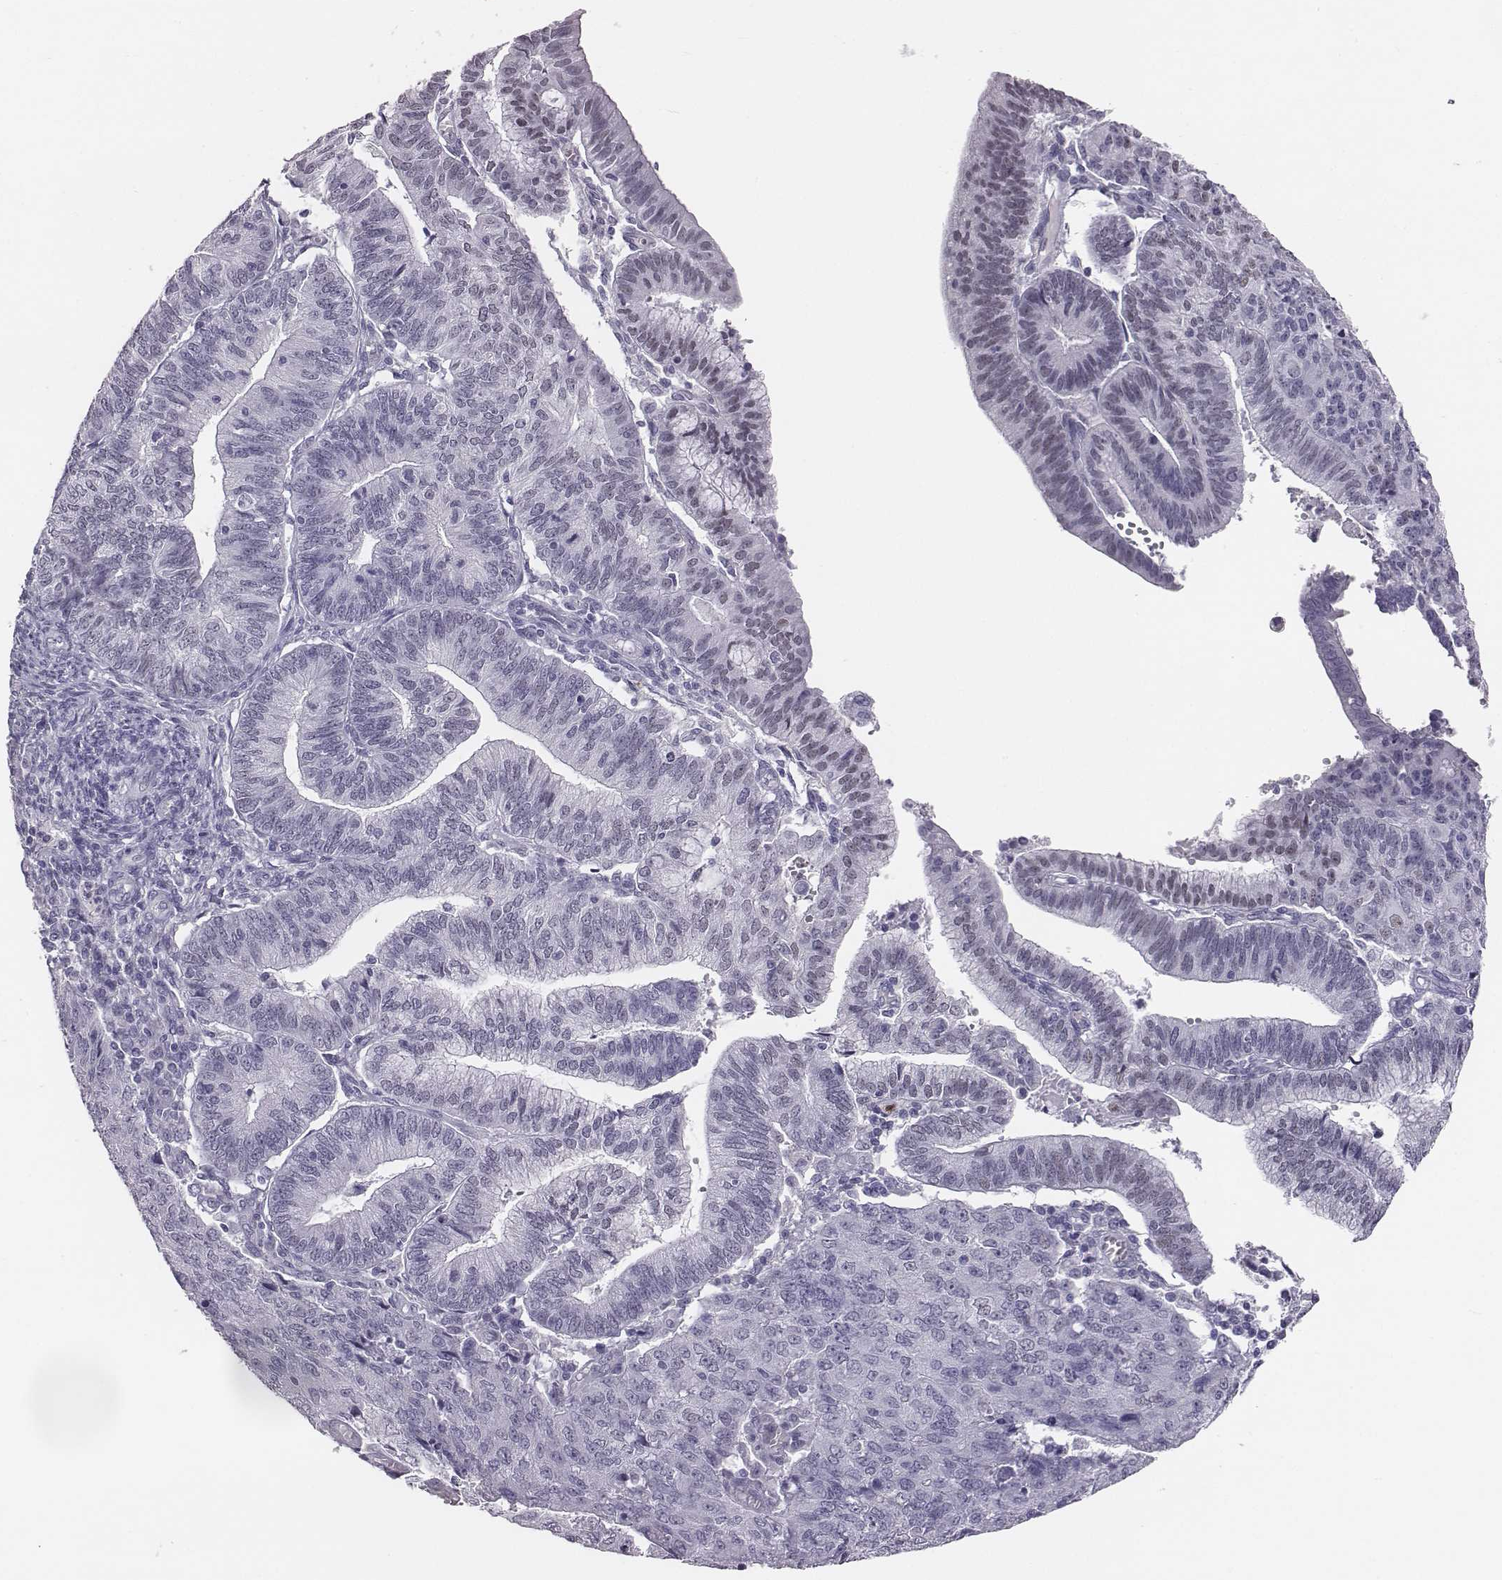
{"staining": {"intensity": "negative", "quantity": "none", "location": "none"}, "tissue": "endometrial cancer", "cell_type": "Tumor cells", "image_type": "cancer", "snomed": [{"axis": "morphology", "description": "Adenocarcinoma, NOS"}, {"axis": "topography", "description": "Endometrium"}], "caption": "DAB (3,3'-diaminobenzidine) immunohistochemical staining of endometrial cancer (adenocarcinoma) demonstrates no significant positivity in tumor cells.", "gene": "ACOD1", "patient": {"sex": "female", "age": 82}}